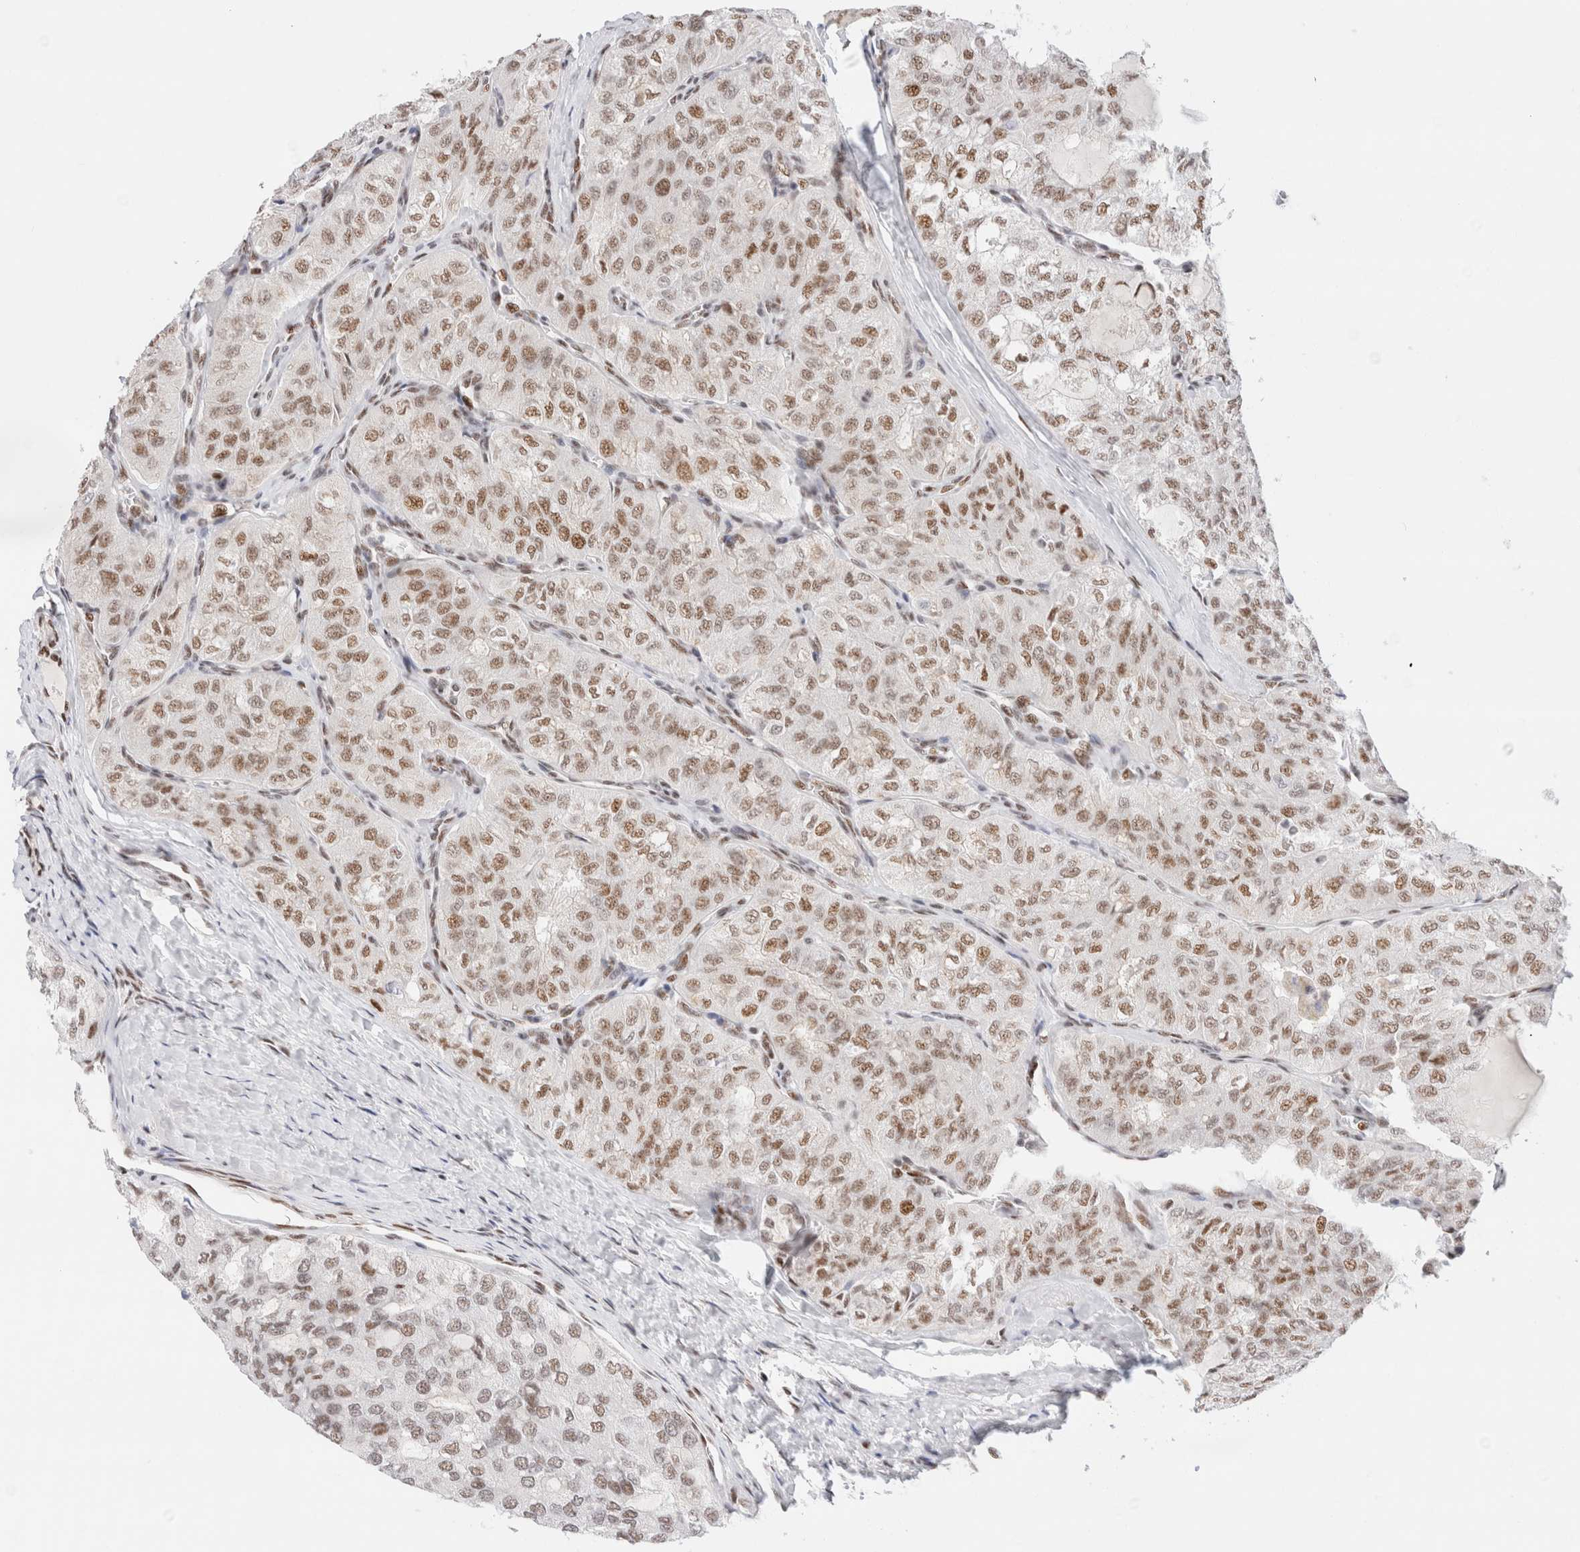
{"staining": {"intensity": "weak", "quantity": ">75%", "location": "nuclear"}, "tissue": "thyroid cancer", "cell_type": "Tumor cells", "image_type": "cancer", "snomed": [{"axis": "morphology", "description": "Follicular adenoma carcinoma, NOS"}, {"axis": "topography", "description": "Thyroid gland"}], "caption": "This histopathology image exhibits thyroid follicular adenoma carcinoma stained with IHC to label a protein in brown. The nuclear of tumor cells show weak positivity for the protein. Nuclei are counter-stained blue.", "gene": "ZNF282", "patient": {"sex": "male", "age": 75}}